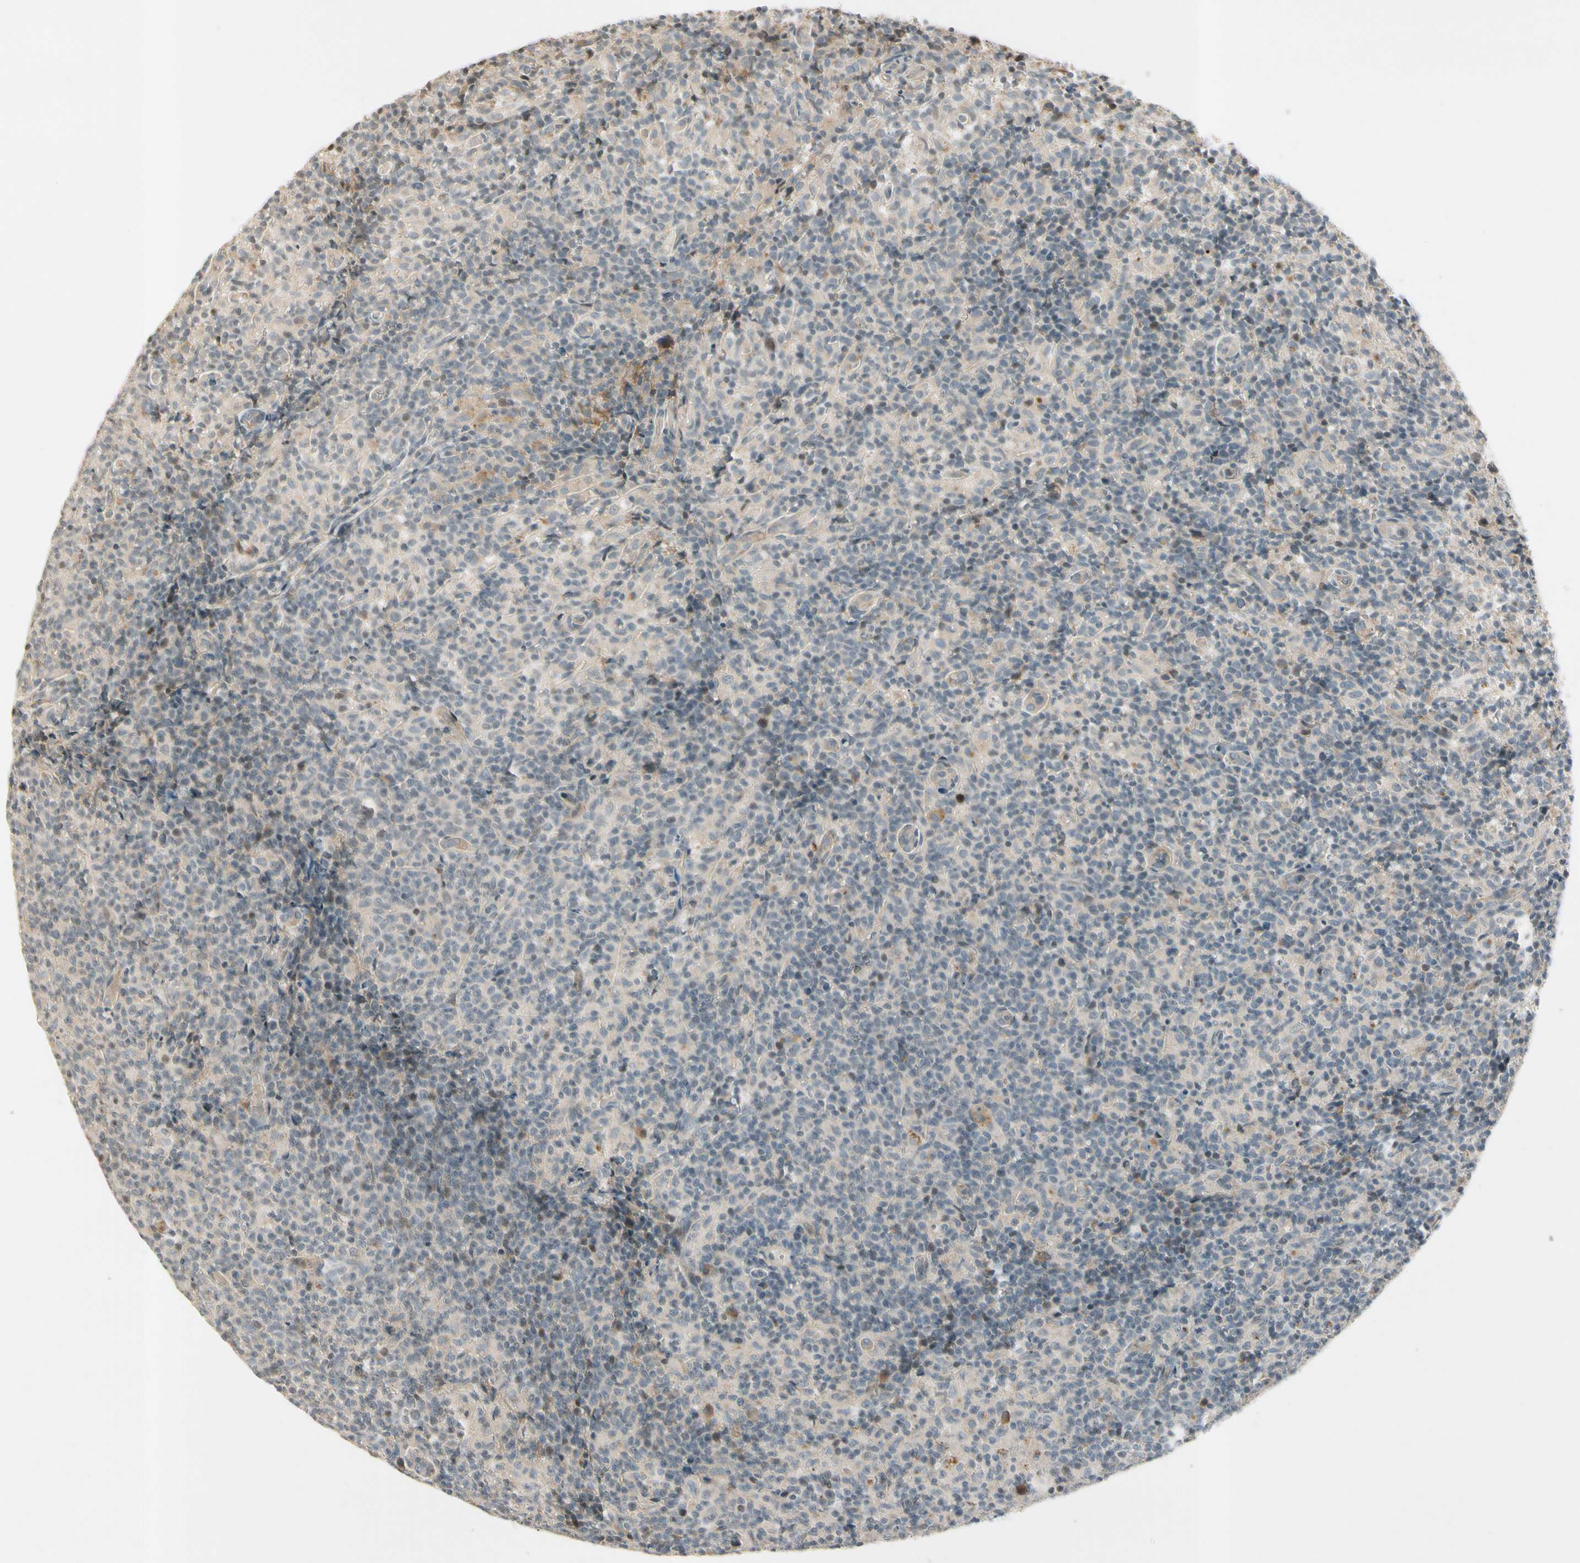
{"staining": {"intensity": "negative", "quantity": "none", "location": "none"}, "tissue": "lymph node", "cell_type": "Germinal center cells", "image_type": "normal", "snomed": [{"axis": "morphology", "description": "Normal tissue, NOS"}, {"axis": "morphology", "description": "Inflammation, NOS"}, {"axis": "topography", "description": "Lymph node"}], "caption": "A high-resolution micrograph shows immunohistochemistry staining of normal lymph node, which displays no significant expression in germinal center cells.", "gene": "ICAM5", "patient": {"sex": "male", "age": 55}}